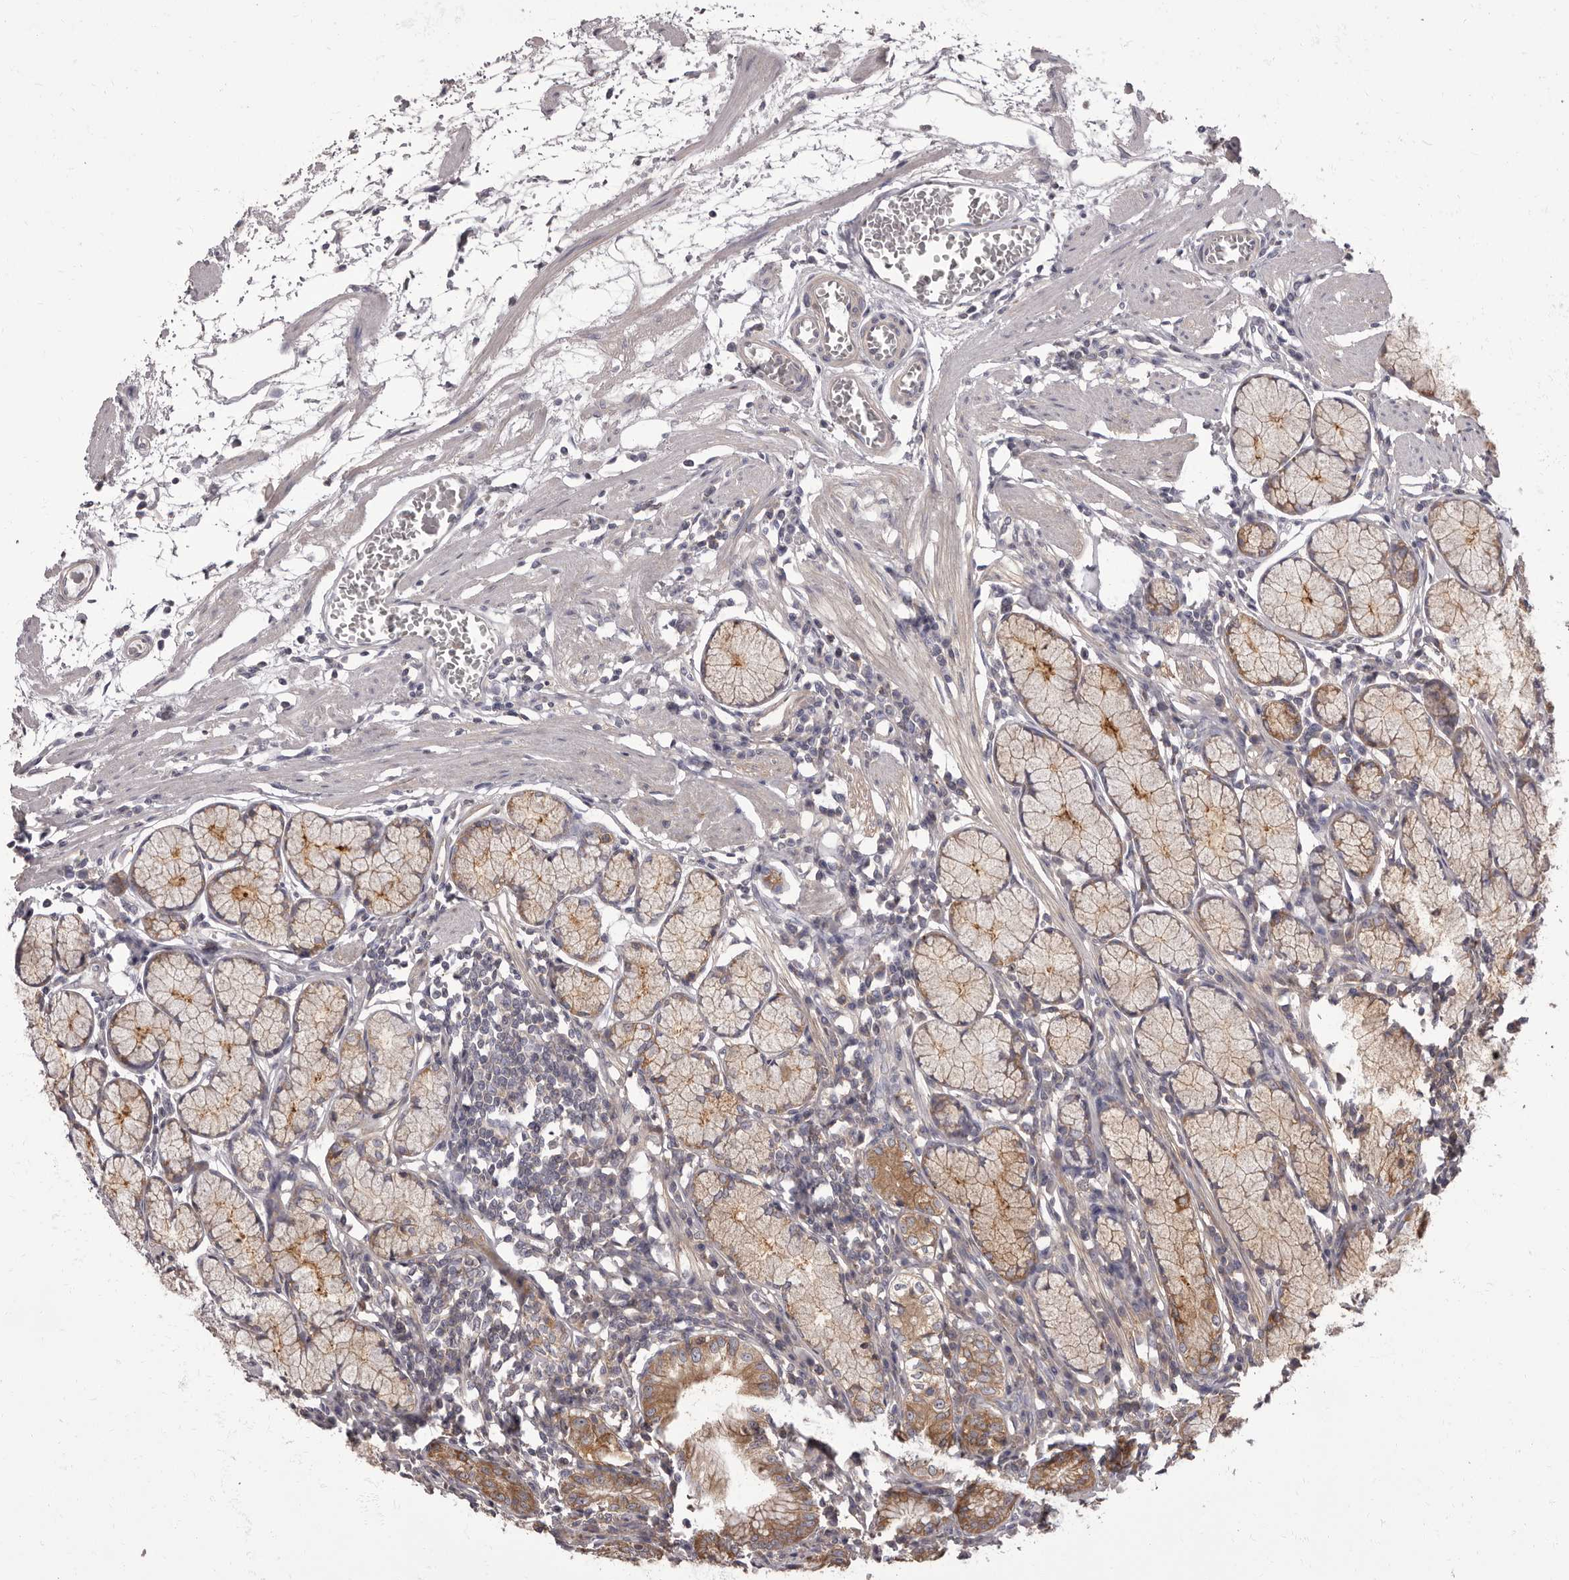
{"staining": {"intensity": "moderate", "quantity": ">75%", "location": "cytoplasmic/membranous"}, "tissue": "stomach", "cell_type": "Glandular cells", "image_type": "normal", "snomed": [{"axis": "morphology", "description": "Normal tissue, NOS"}, {"axis": "topography", "description": "Stomach"}], "caption": "Moderate cytoplasmic/membranous expression for a protein is seen in approximately >75% of glandular cells of unremarkable stomach using IHC.", "gene": "APEH", "patient": {"sex": "male", "age": 55}}